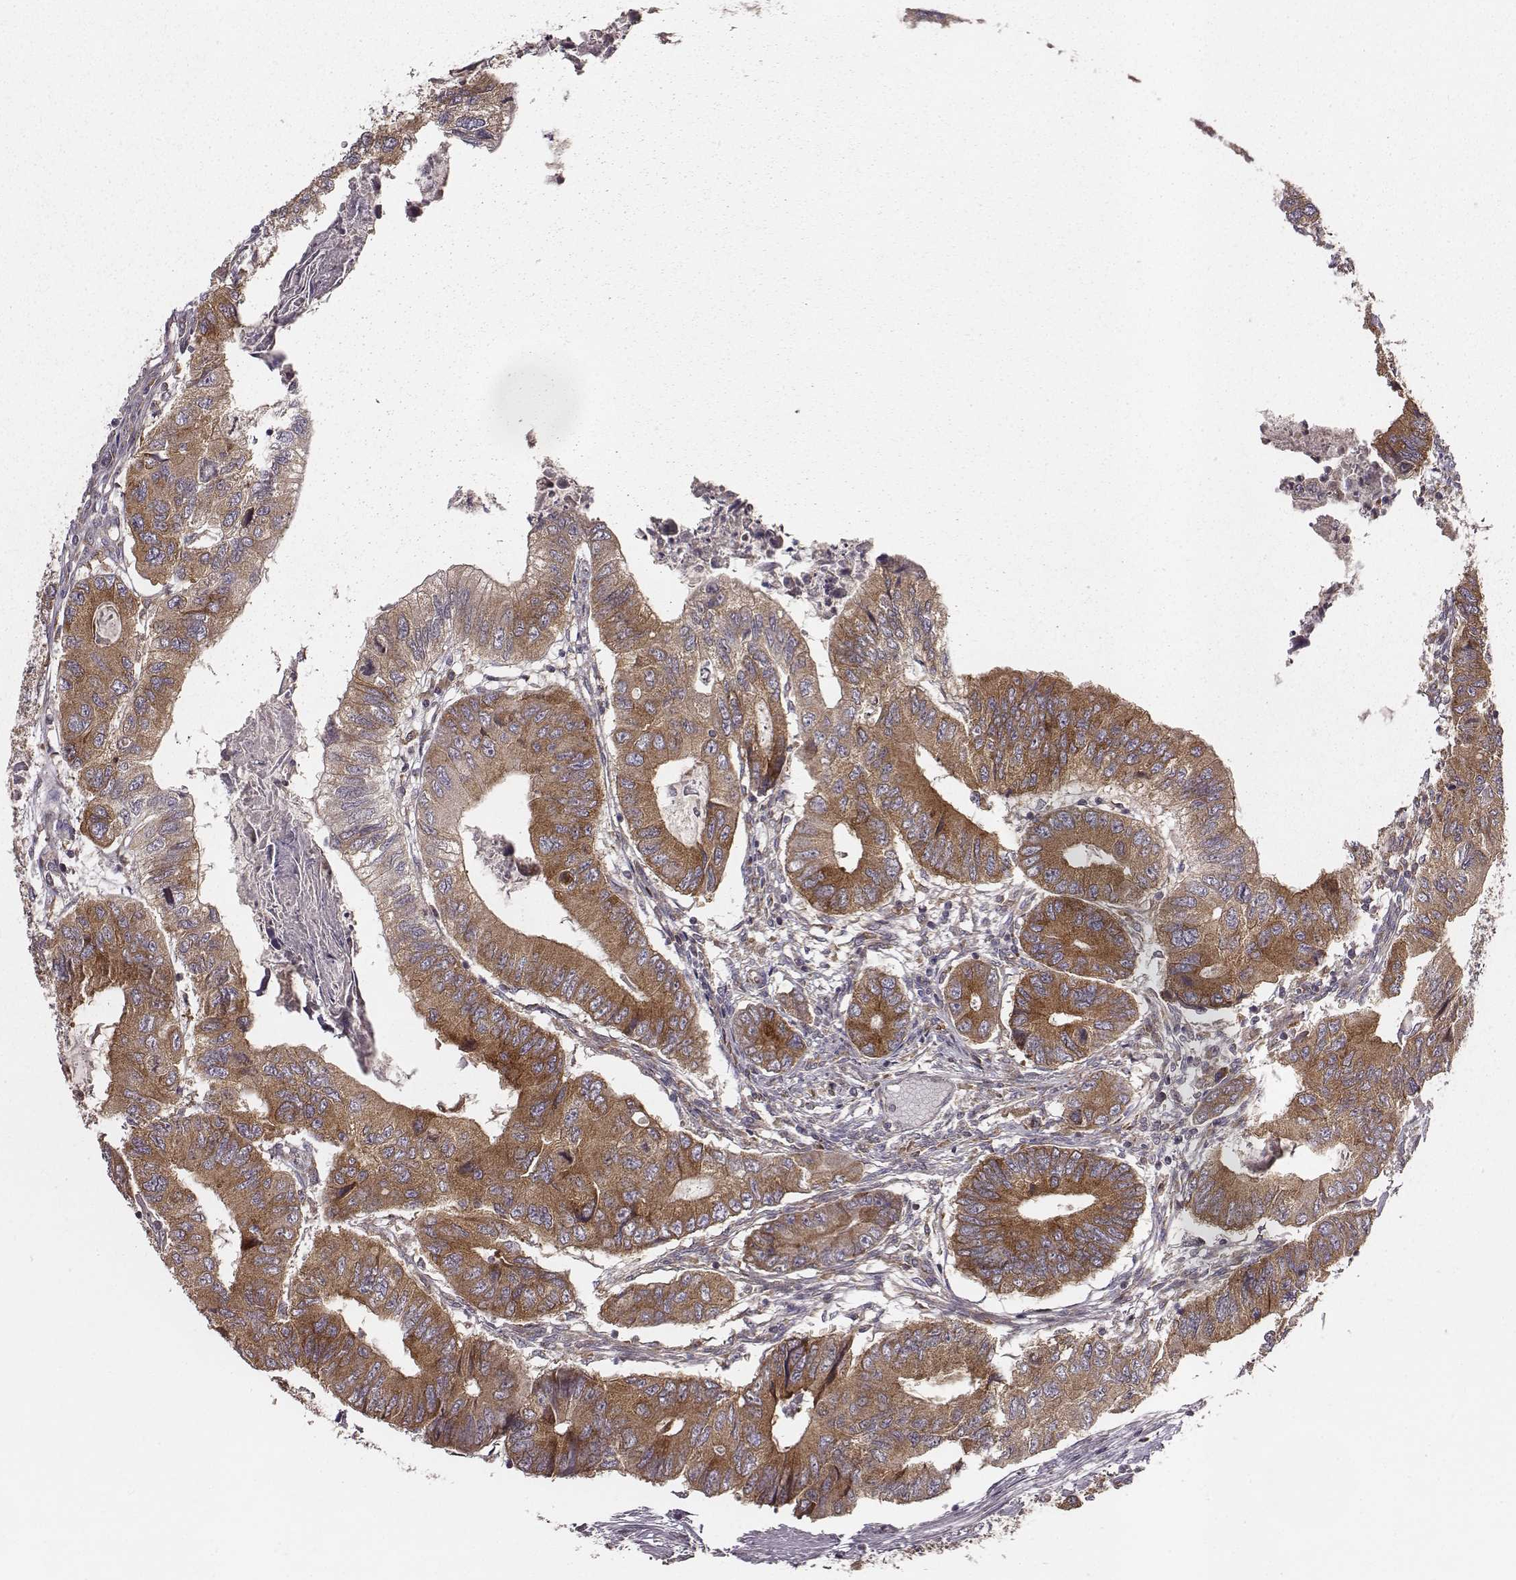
{"staining": {"intensity": "strong", "quantity": "<25%", "location": "cytoplasmic/membranous"}, "tissue": "colorectal cancer", "cell_type": "Tumor cells", "image_type": "cancer", "snomed": [{"axis": "morphology", "description": "Adenocarcinoma, NOS"}, {"axis": "topography", "description": "Colon"}], "caption": "The immunohistochemical stain highlights strong cytoplasmic/membranous staining in tumor cells of colorectal adenocarcinoma tissue. The protein of interest is shown in brown color, while the nuclei are stained blue.", "gene": "VPS26A", "patient": {"sex": "male", "age": 53}}